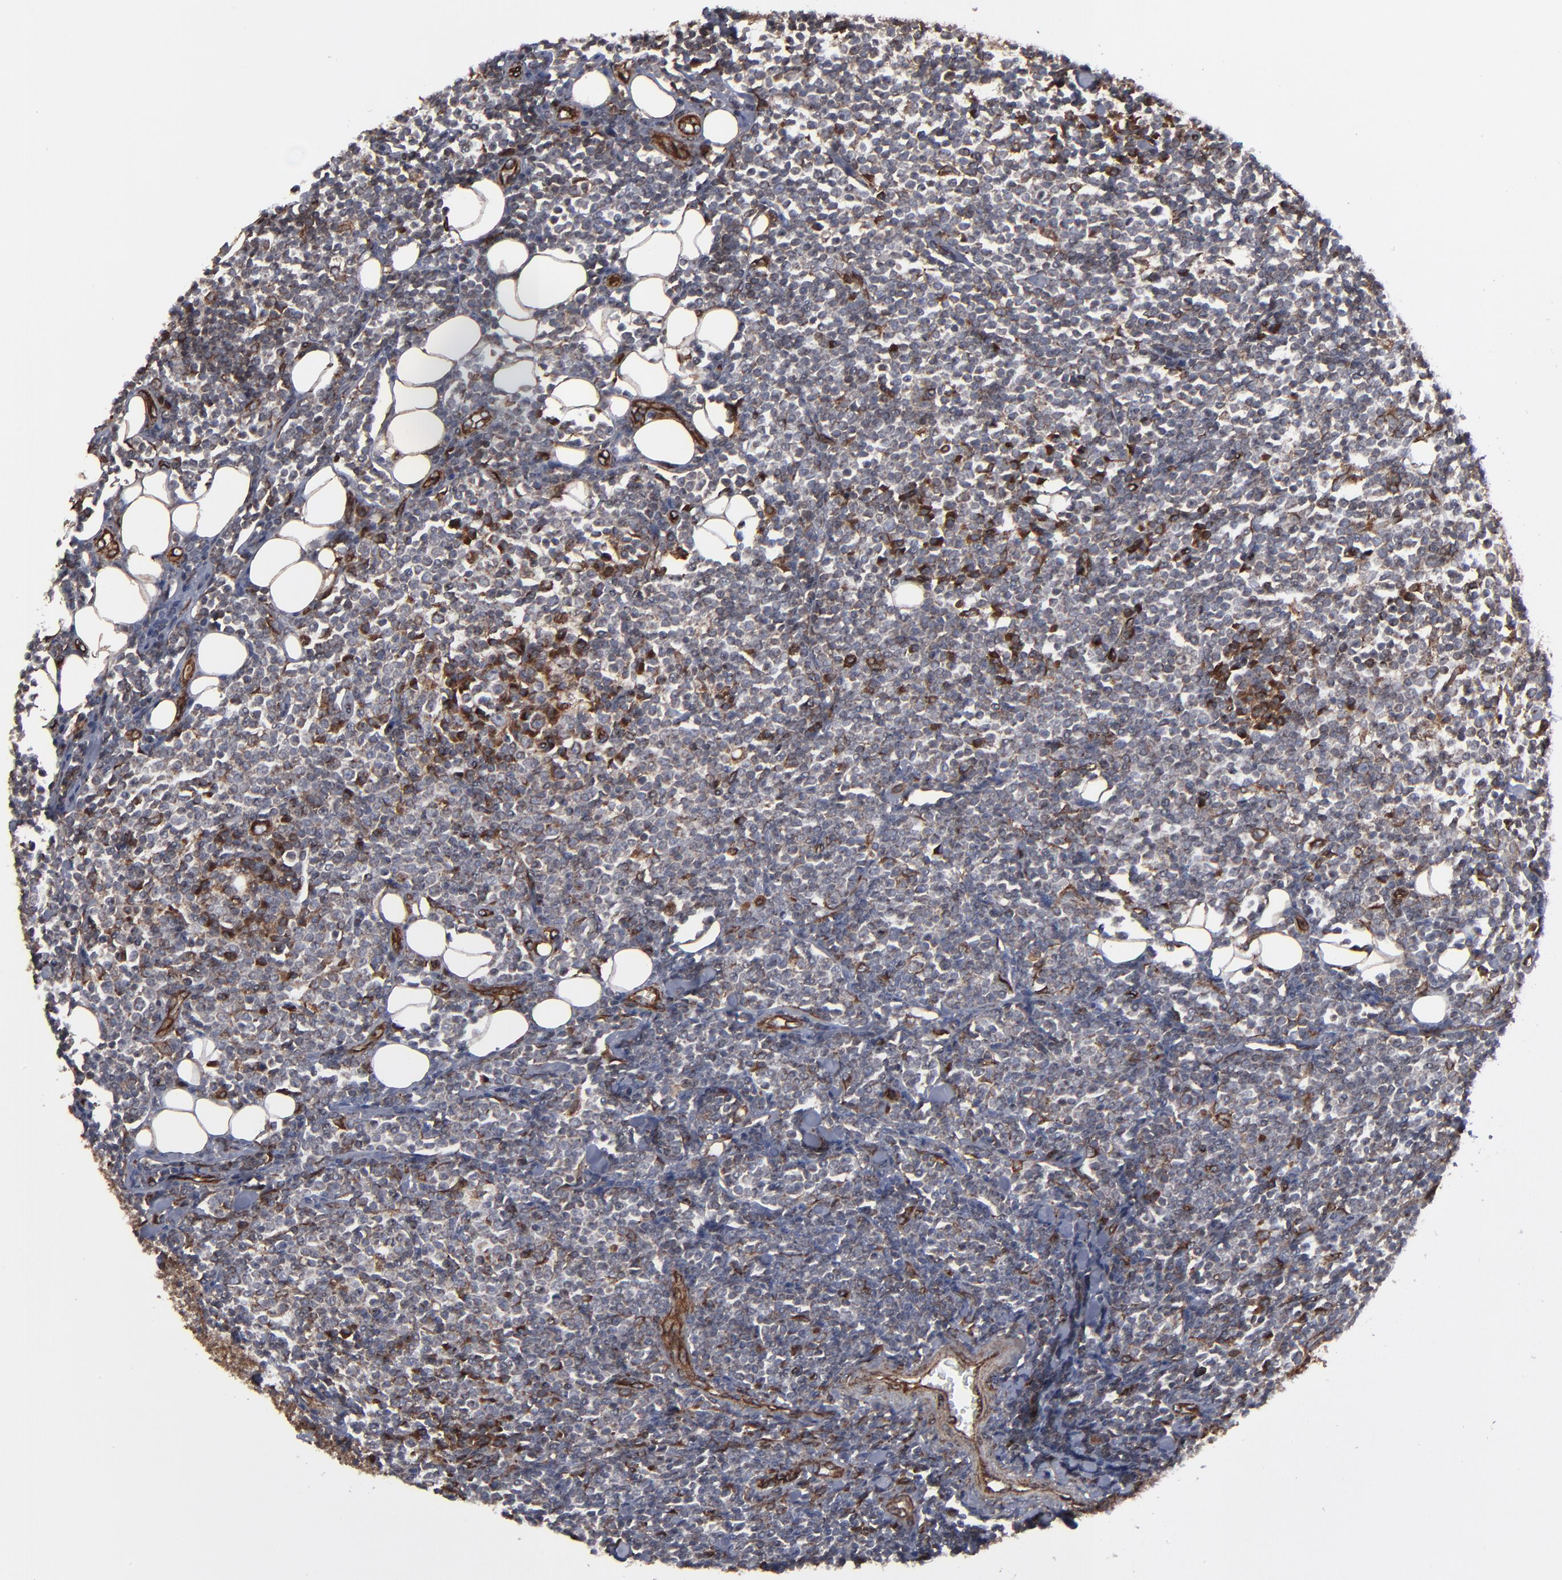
{"staining": {"intensity": "moderate", "quantity": "<25%", "location": "cytoplasmic/membranous"}, "tissue": "lymphoma", "cell_type": "Tumor cells", "image_type": "cancer", "snomed": [{"axis": "morphology", "description": "Malignant lymphoma, non-Hodgkin's type, Low grade"}, {"axis": "topography", "description": "Soft tissue"}], "caption": "Tumor cells show moderate cytoplasmic/membranous positivity in about <25% of cells in low-grade malignant lymphoma, non-Hodgkin's type.", "gene": "CNIH1", "patient": {"sex": "male", "age": 92}}